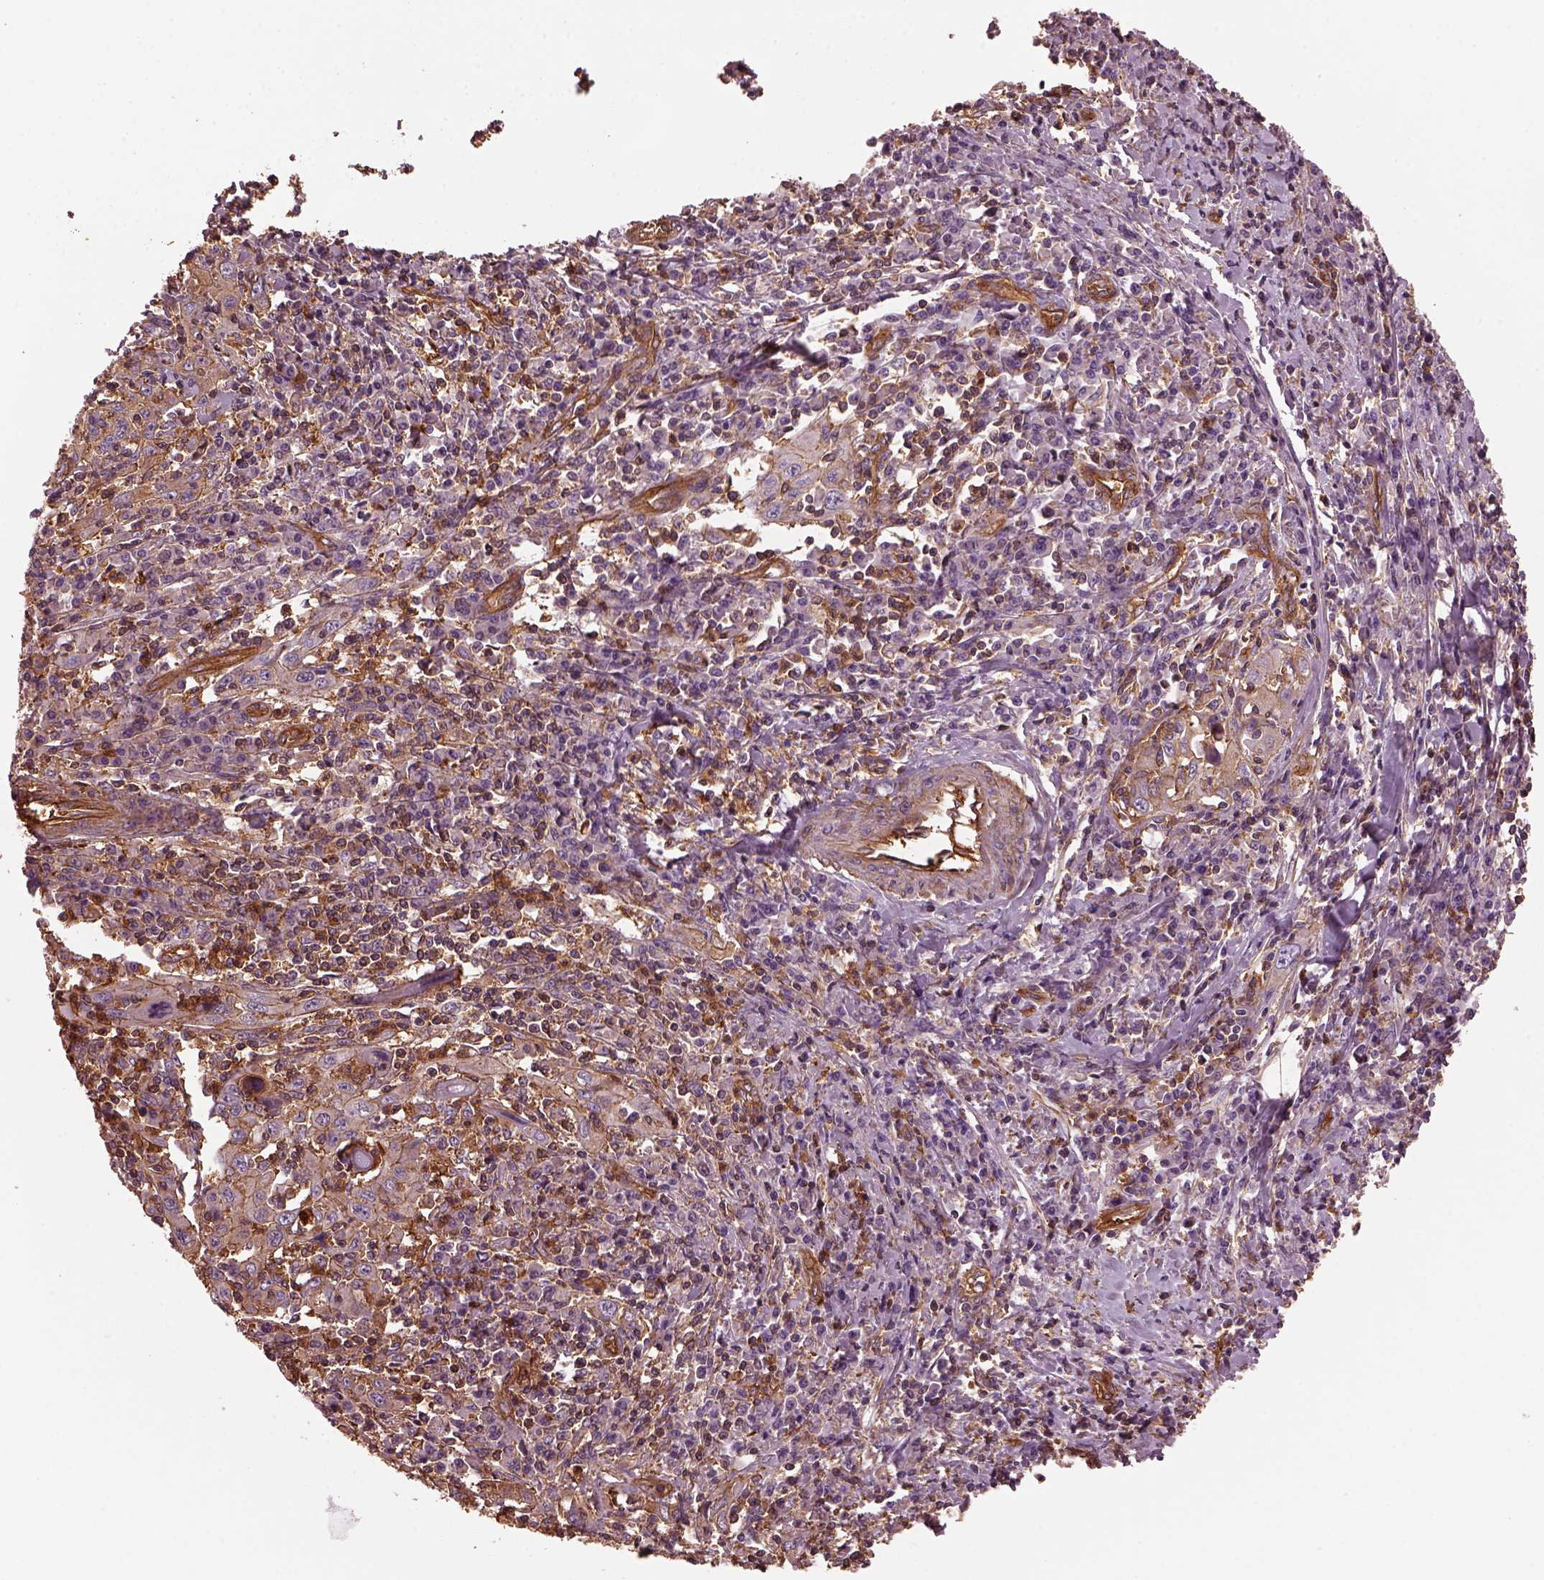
{"staining": {"intensity": "weak", "quantity": ">75%", "location": "cytoplasmic/membranous"}, "tissue": "cervical cancer", "cell_type": "Tumor cells", "image_type": "cancer", "snomed": [{"axis": "morphology", "description": "Squamous cell carcinoma, NOS"}, {"axis": "topography", "description": "Cervix"}], "caption": "An IHC photomicrograph of tumor tissue is shown. Protein staining in brown shows weak cytoplasmic/membranous positivity in cervical cancer (squamous cell carcinoma) within tumor cells.", "gene": "MYL6", "patient": {"sex": "female", "age": 46}}